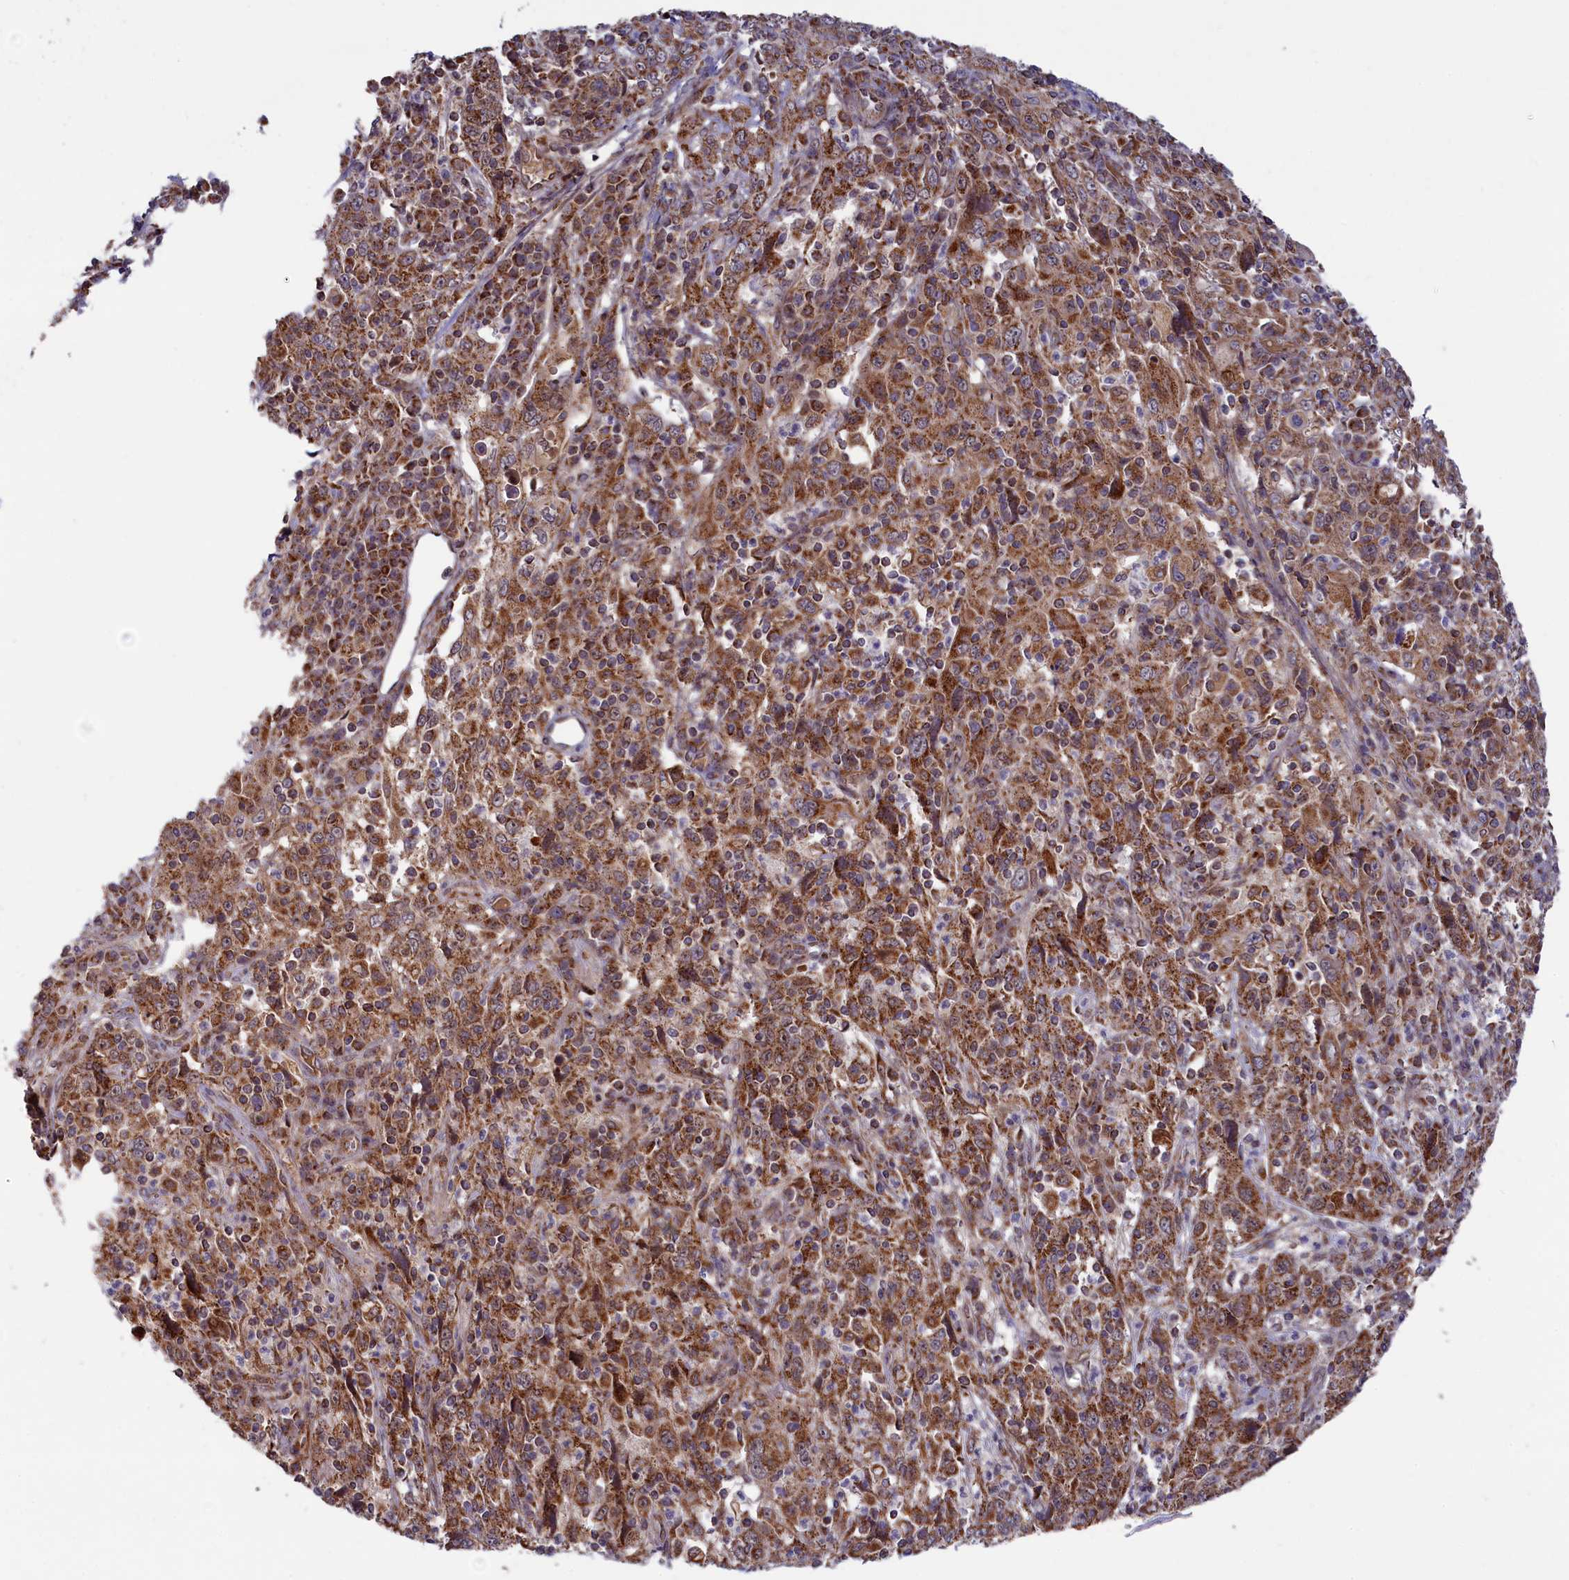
{"staining": {"intensity": "moderate", "quantity": ">75%", "location": "cytoplasmic/membranous"}, "tissue": "cervical cancer", "cell_type": "Tumor cells", "image_type": "cancer", "snomed": [{"axis": "morphology", "description": "Squamous cell carcinoma, NOS"}, {"axis": "topography", "description": "Cervix"}], "caption": "The immunohistochemical stain highlights moderate cytoplasmic/membranous staining in tumor cells of cervical cancer (squamous cell carcinoma) tissue.", "gene": "DUS3L", "patient": {"sex": "female", "age": 46}}